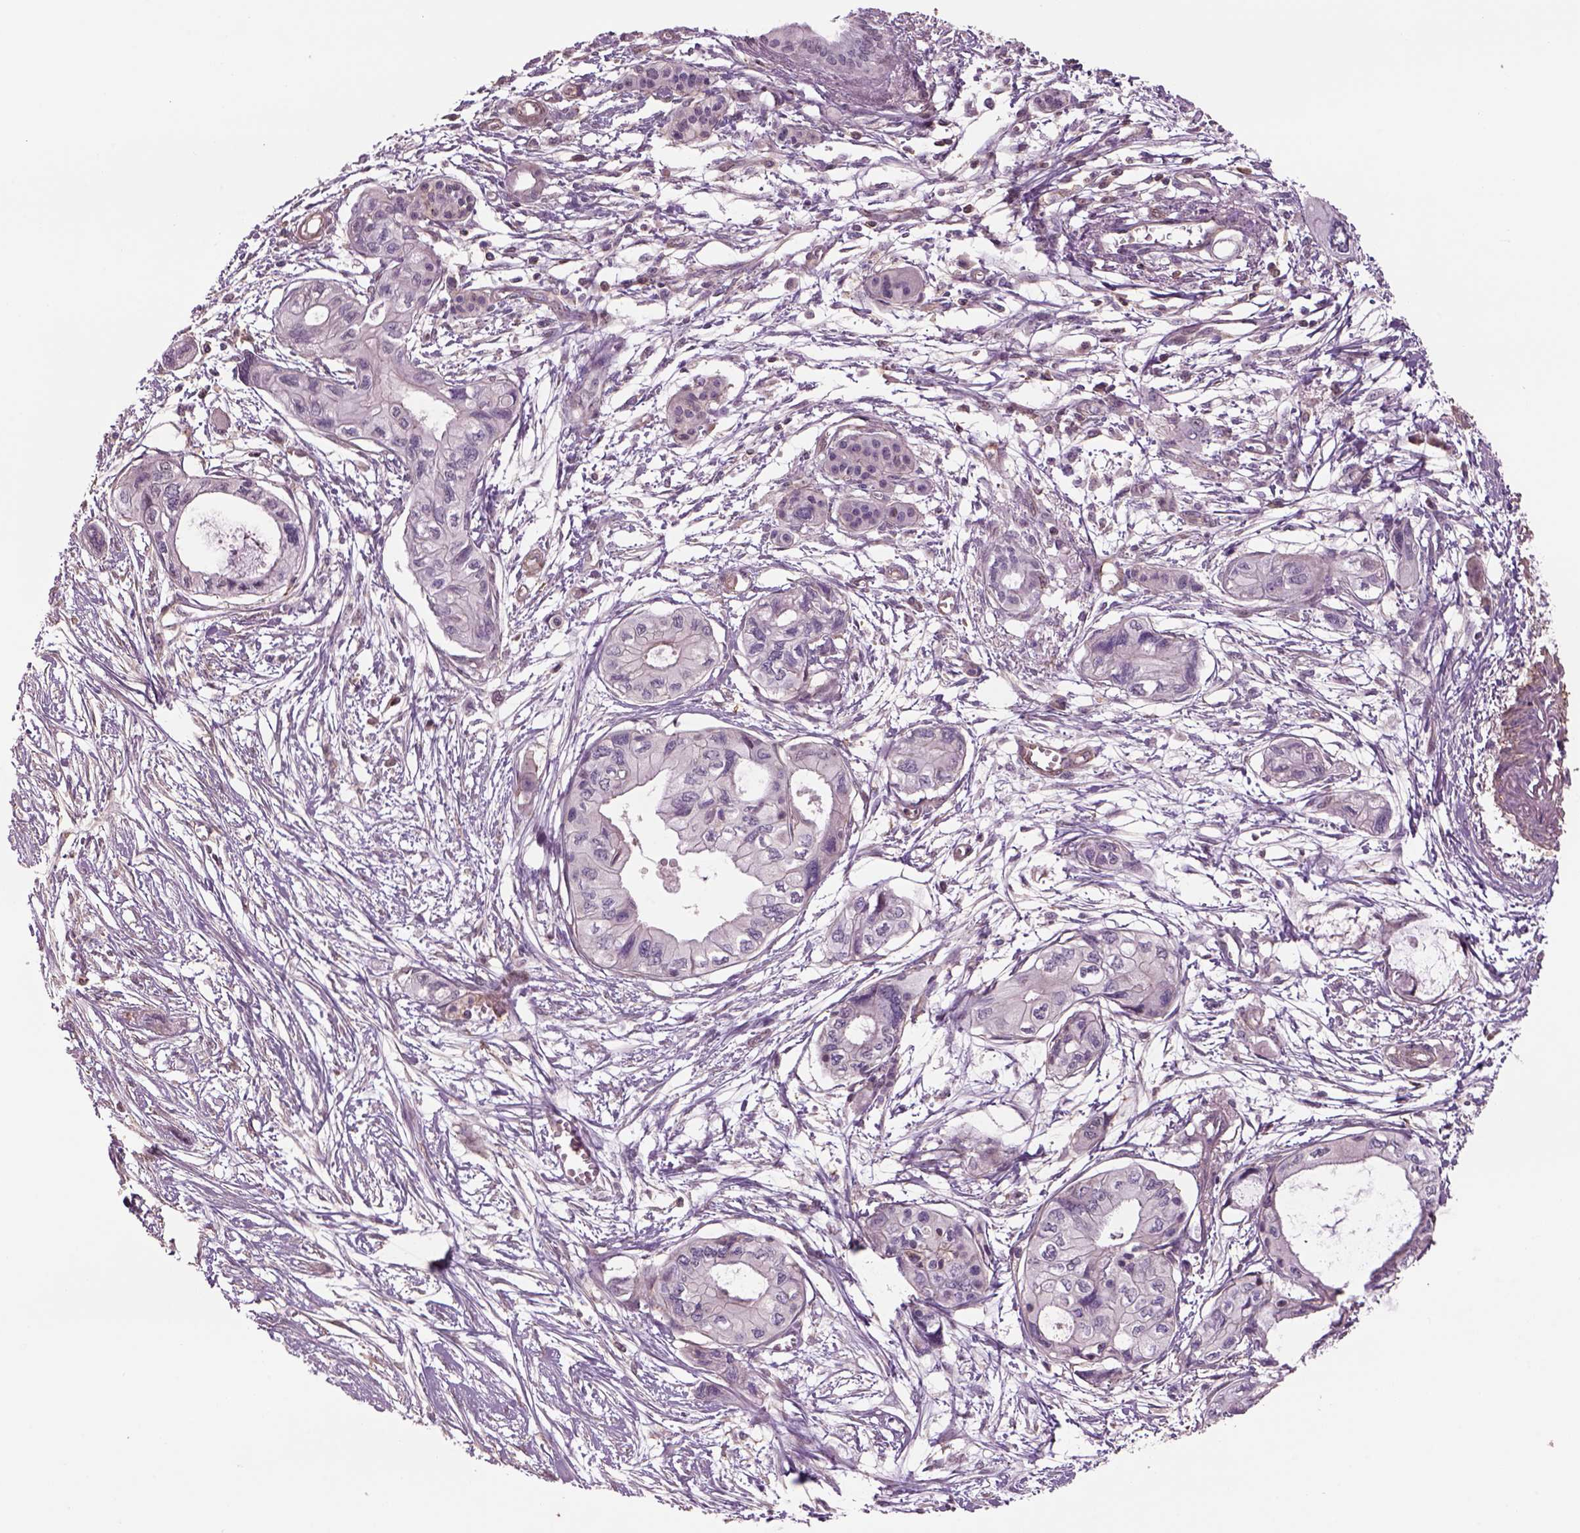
{"staining": {"intensity": "negative", "quantity": "none", "location": "none"}, "tissue": "pancreatic cancer", "cell_type": "Tumor cells", "image_type": "cancer", "snomed": [{"axis": "morphology", "description": "Adenocarcinoma, NOS"}, {"axis": "topography", "description": "Pancreas"}], "caption": "IHC of human adenocarcinoma (pancreatic) reveals no expression in tumor cells.", "gene": "LIN7A", "patient": {"sex": "female", "age": 76}}